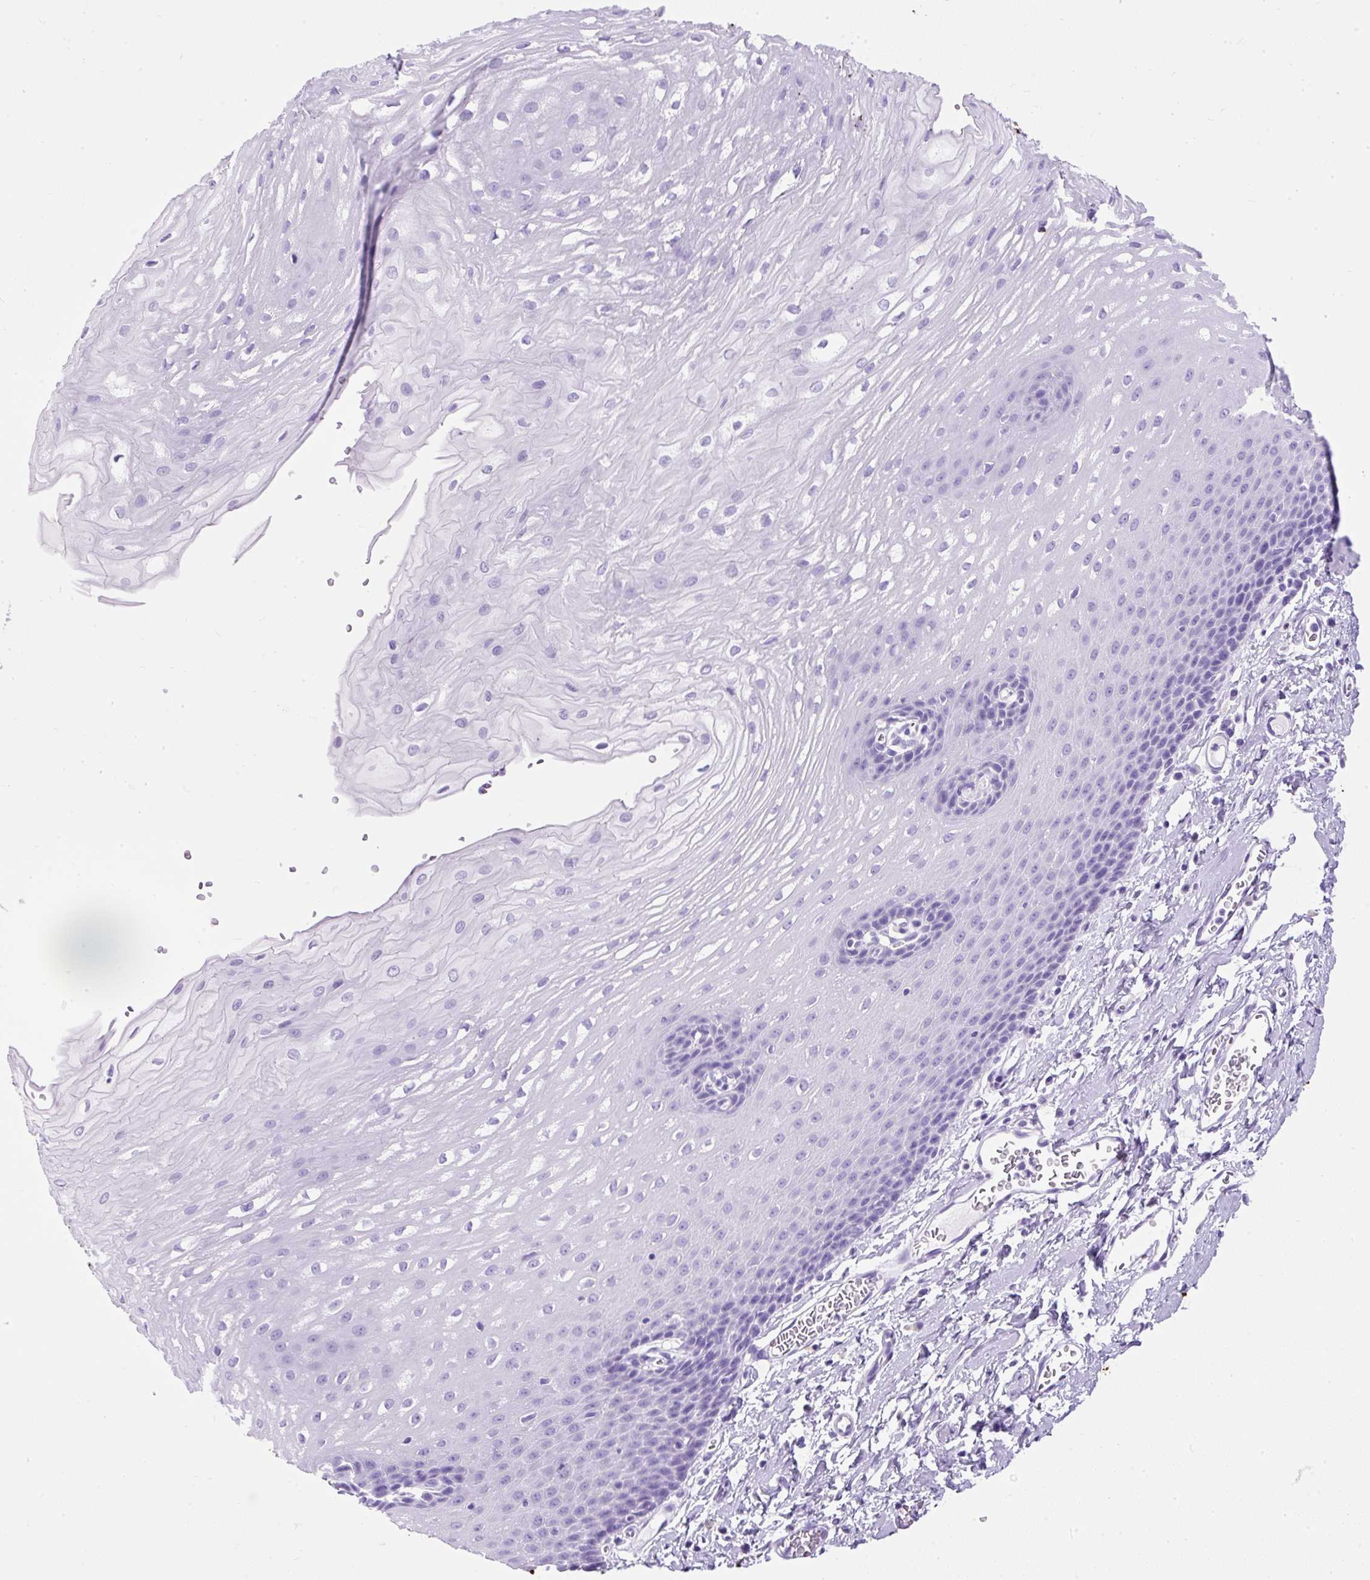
{"staining": {"intensity": "negative", "quantity": "none", "location": "none"}, "tissue": "esophagus", "cell_type": "Squamous epithelial cells", "image_type": "normal", "snomed": [{"axis": "morphology", "description": "Normal tissue, NOS"}, {"axis": "topography", "description": "Esophagus"}], "caption": "IHC histopathology image of benign human esophagus stained for a protein (brown), which demonstrates no staining in squamous epithelial cells.", "gene": "PVALB", "patient": {"sex": "male", "age": 70}}